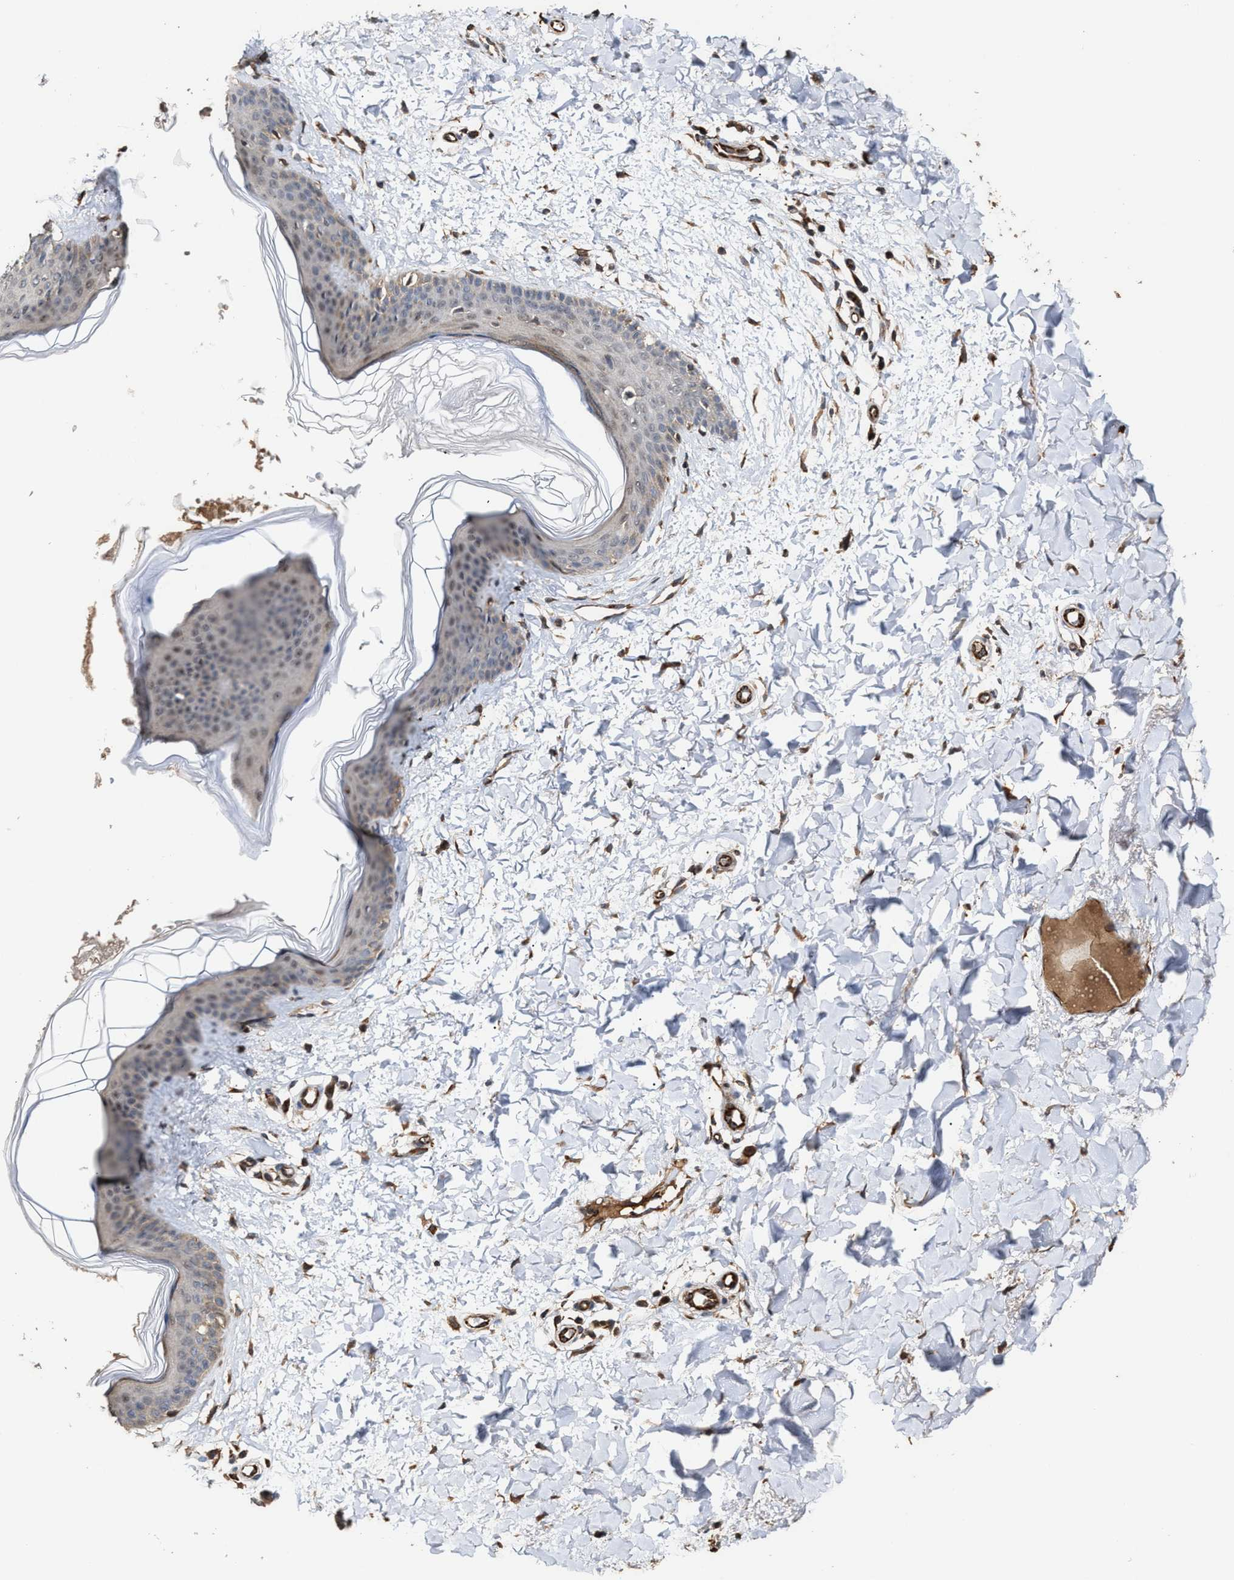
{"staining": {"intensity": "moderate", "quantity": "25%-75%", "location": "cytoplasmic/membranous"}, "tissue": "skin", "cell_type": "Fibroblasts", "image_type": "normal", "snomed": [{"axis": "morphology", "description": "Normal tissue, NOS"}, {"axis": "topography", "description": "Skin"}], "caption": "This photomicrograph reveals benign skin stained with IHC to label a protein in brown. The cytoplasmic/membranous of fibroblasts show moderate positivity for the protein. Nuclei are counter-stained blue.", "gene": "ZNHIT6", "patient": {"sex": "female", "age": 17}}